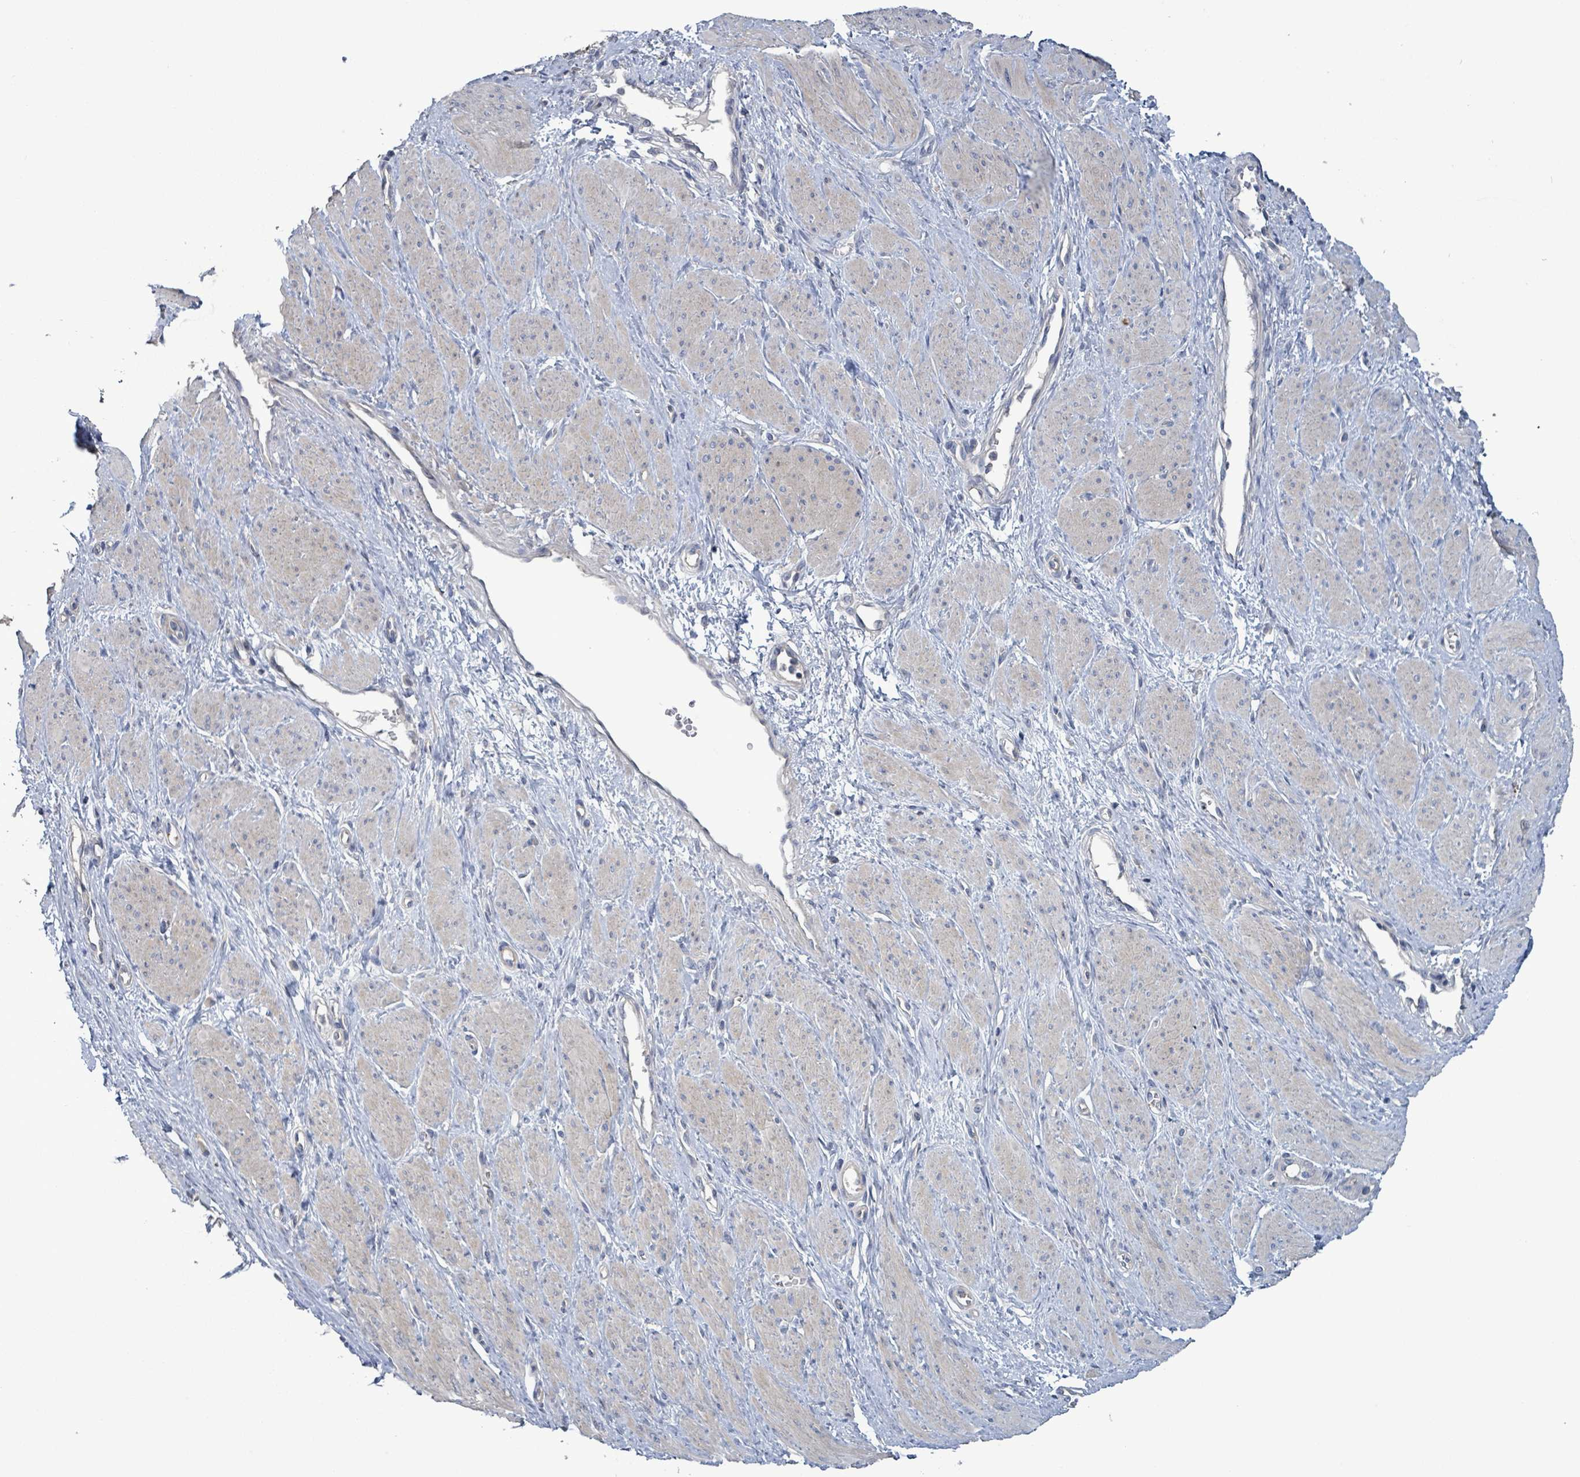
{"staining": {"intensity": "negative", "quantity": "none", "location": "none"}, "tissue": "smooth muscle", "cell_type": "Smooth muscle cells", "image_type": "normal", "snomed": [{"axis": "morphology", "description": "Normal tissue, NOS"}, {"axis": "topography", "description": "Smooth muscle"}, {"axis": "topography", "description": "Uterus"}], "caption": "This is a micrograph of IHC staining of normal smooth muscle, which shows no positivity in smooth muscle cells.", "gene": "HRAS", "patient": {"sex": "female", "age": 39}}